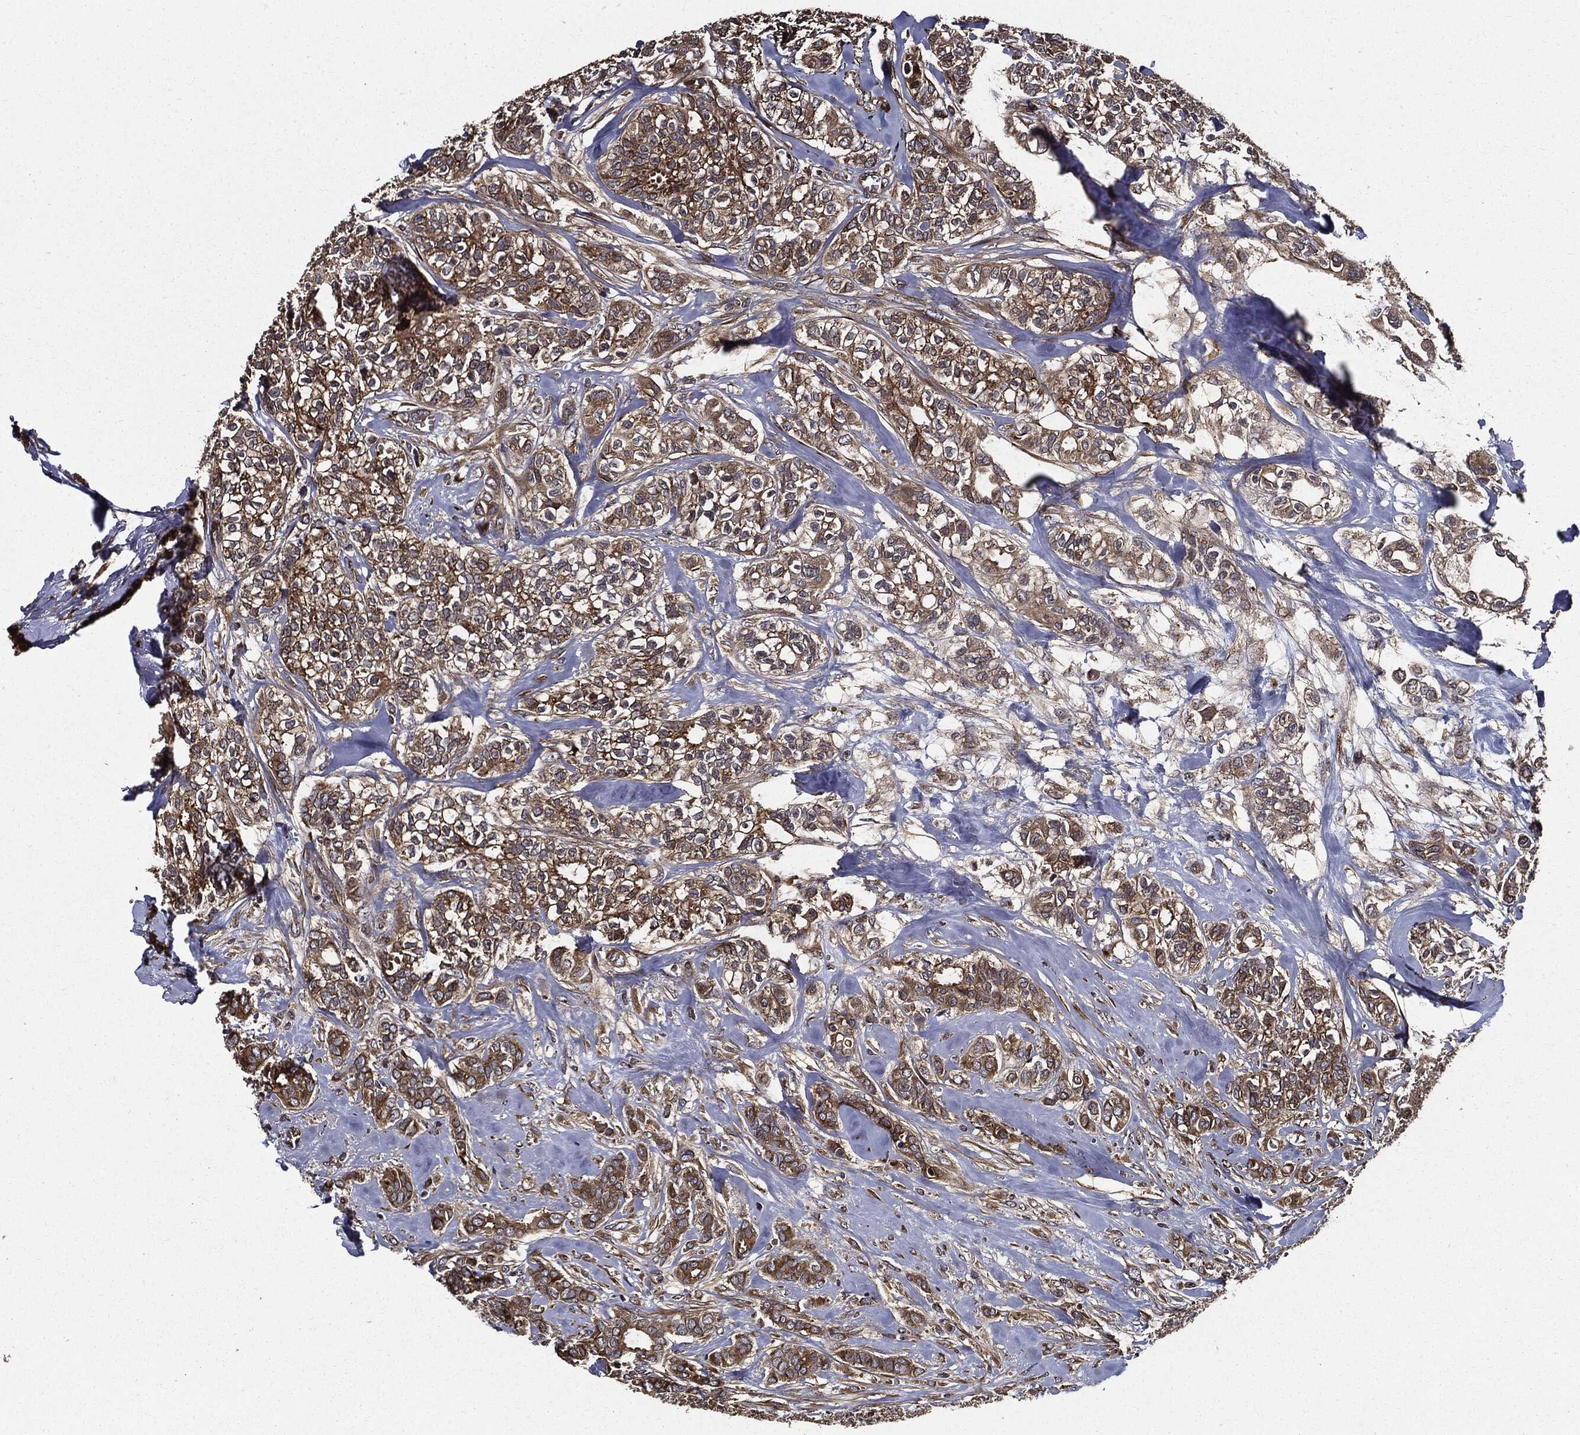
{"staining": {"intensity": "moderate", "quantity": ">75%", "location": "cytoplasmic/membranous"}, "tissue": "breast cancer", "cell_type": "Tumor cells", "image_type": "cancer", "snomed": [{"axis": "morphology", "description": "Duct carcinoma"}, {"axis": "topography", "description": "Breast"}], "caption": "IHC (DAB) staining of human infiltrating ductal carcinoma (breast) exhibits moderate cytoplasmic/membranous protein staining in about >75% of tumor cells.", "gene": "HTT", "patient": {"sex": "female", "age": 71}}